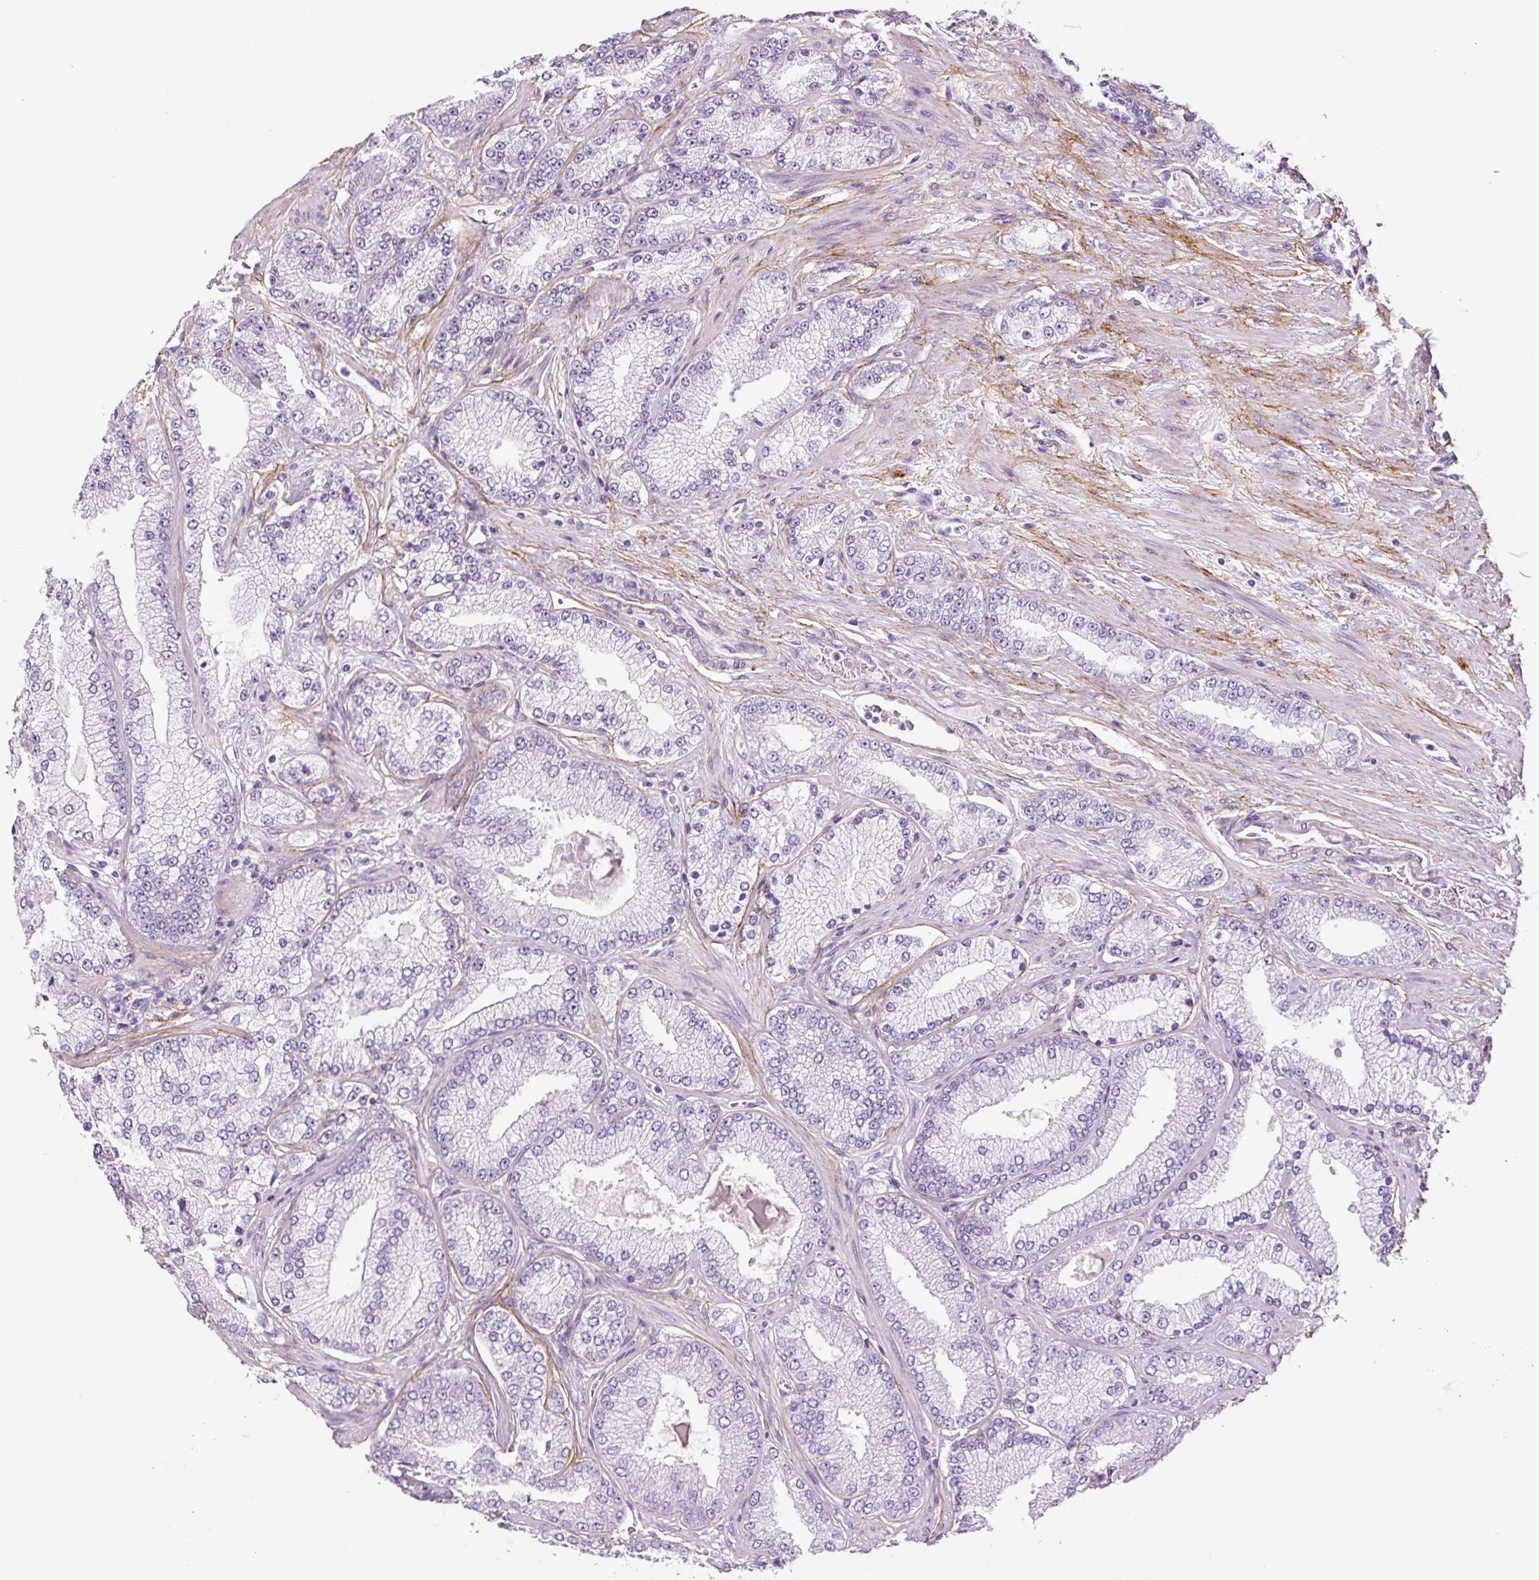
{"staining": {"intensity": "negative", "quantity": "none", "location": "none"}, "tissue": "prostate cancer", "cell_type": "Tumor cells", "image_type": "cancer", "snomed": [{"axis": "morphology", "description": "Adenocarcinoma, High grade"}, {"axis": "topography", "description": "Prostate"}], "caption": "Immunohistochemistry image of human high-grade adenocarcinoma (prostate) stained for a protein (brown), which exhibits no positivity in tumor cells.", "gene": "FBN1", "patient": {"sex": "male", "age": 68}}